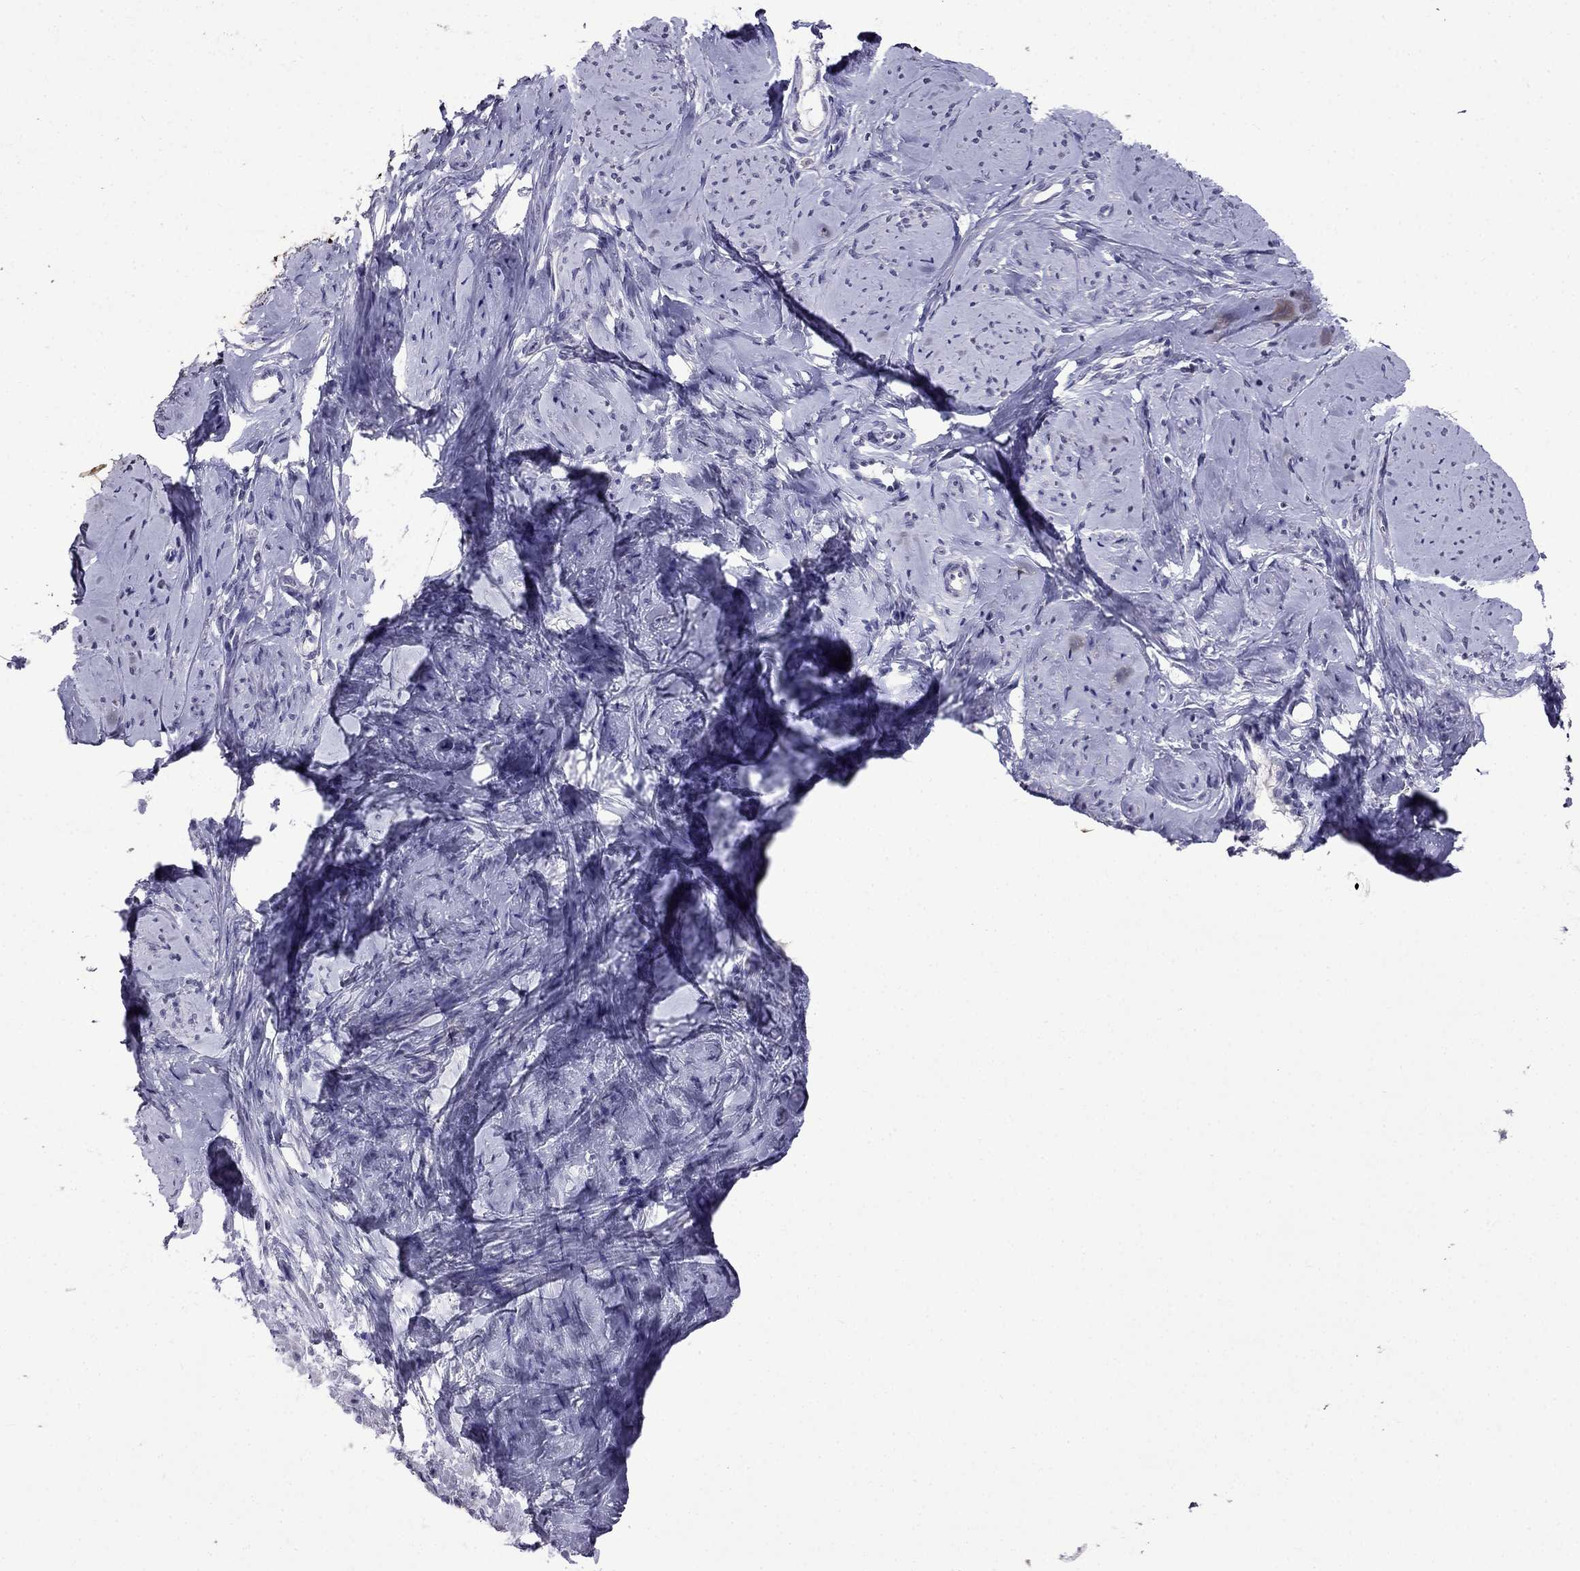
{"staining": {"intensity": "negative", "quantity": "none", "location": "none"}, "tissue": "smooth muscle", "cell_type": "Smooth muscle cells", "image_type": "normal", "snomed": [{"axis": "morphology", "description": "Normal tissue, NOS"}, {"axis": "topography", "description": "Smooth muscle"}], "caption": "High magnification brightfield microscopy of unremarkable smooth muscle stained with DAB (3,3'-diaminobenzidine) (brown) and counterstained with hematoxylin (blue): smooth muscle cells show no significant positivity. Nuclei are stained in blue.", "gene": "AQP9", "patient": {"sex": "female", "age": 48}}